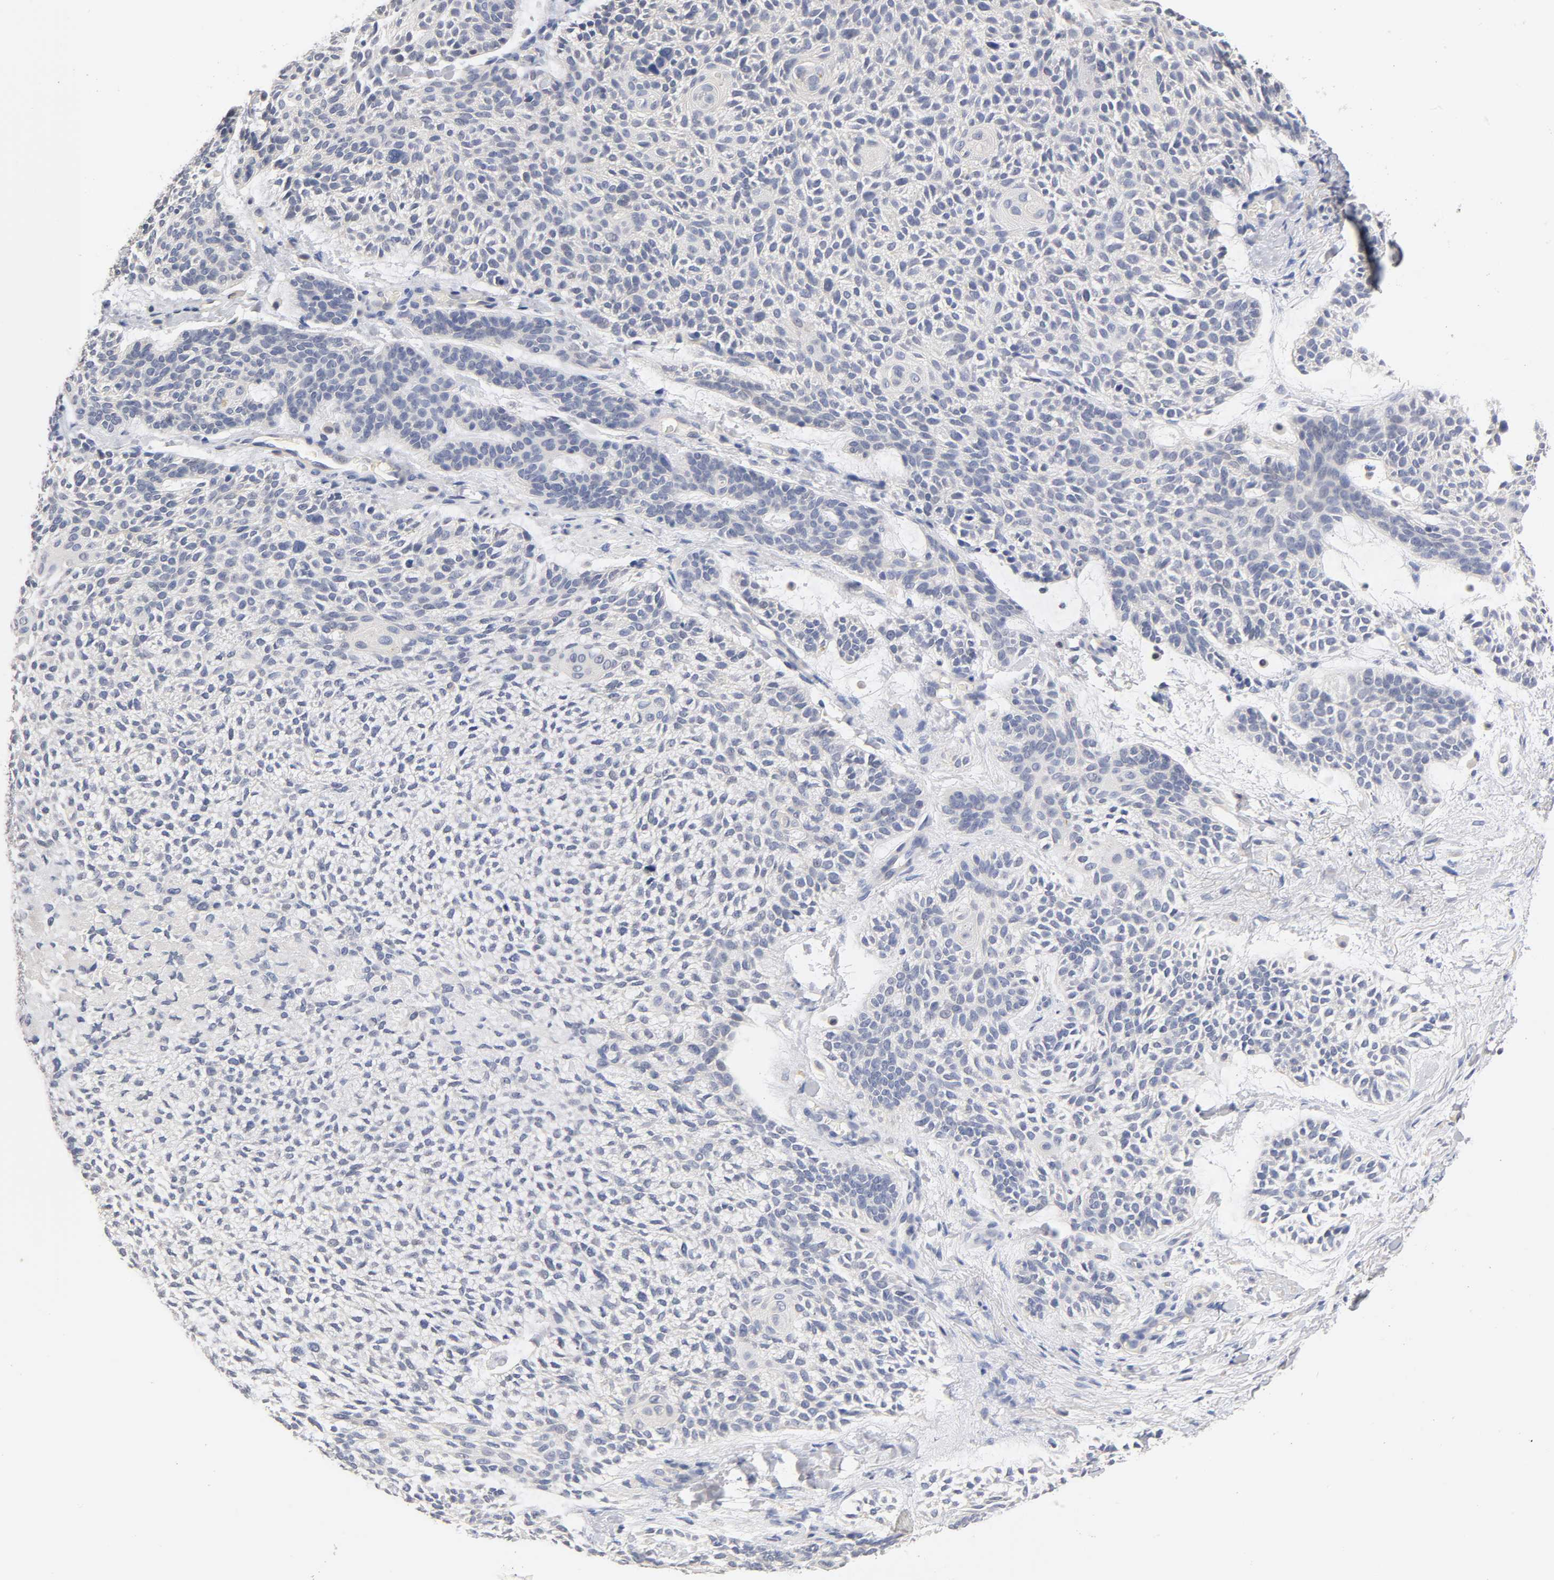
{"staining": {"intensity": "negative", "quantity": "none", "location": "none"}, "tissue": "skin cancer", "cell_type": "Tumor cells", "image_type": "cancer", "snomed": [{"axis": "morphology", "description": "Normal tissue, NOS"}, {"axis": "morphology", "description": "Basal cell carcinoma"}, {"axis": "topography", "description": "Skin"}], "caption": "Immunohistochemical staining of skin cancer (basal cell carcinoma) reveals no significant expression in tumor cells.", "gene": "OVOL1", "patient": {"sex": "female", "age": 70}}